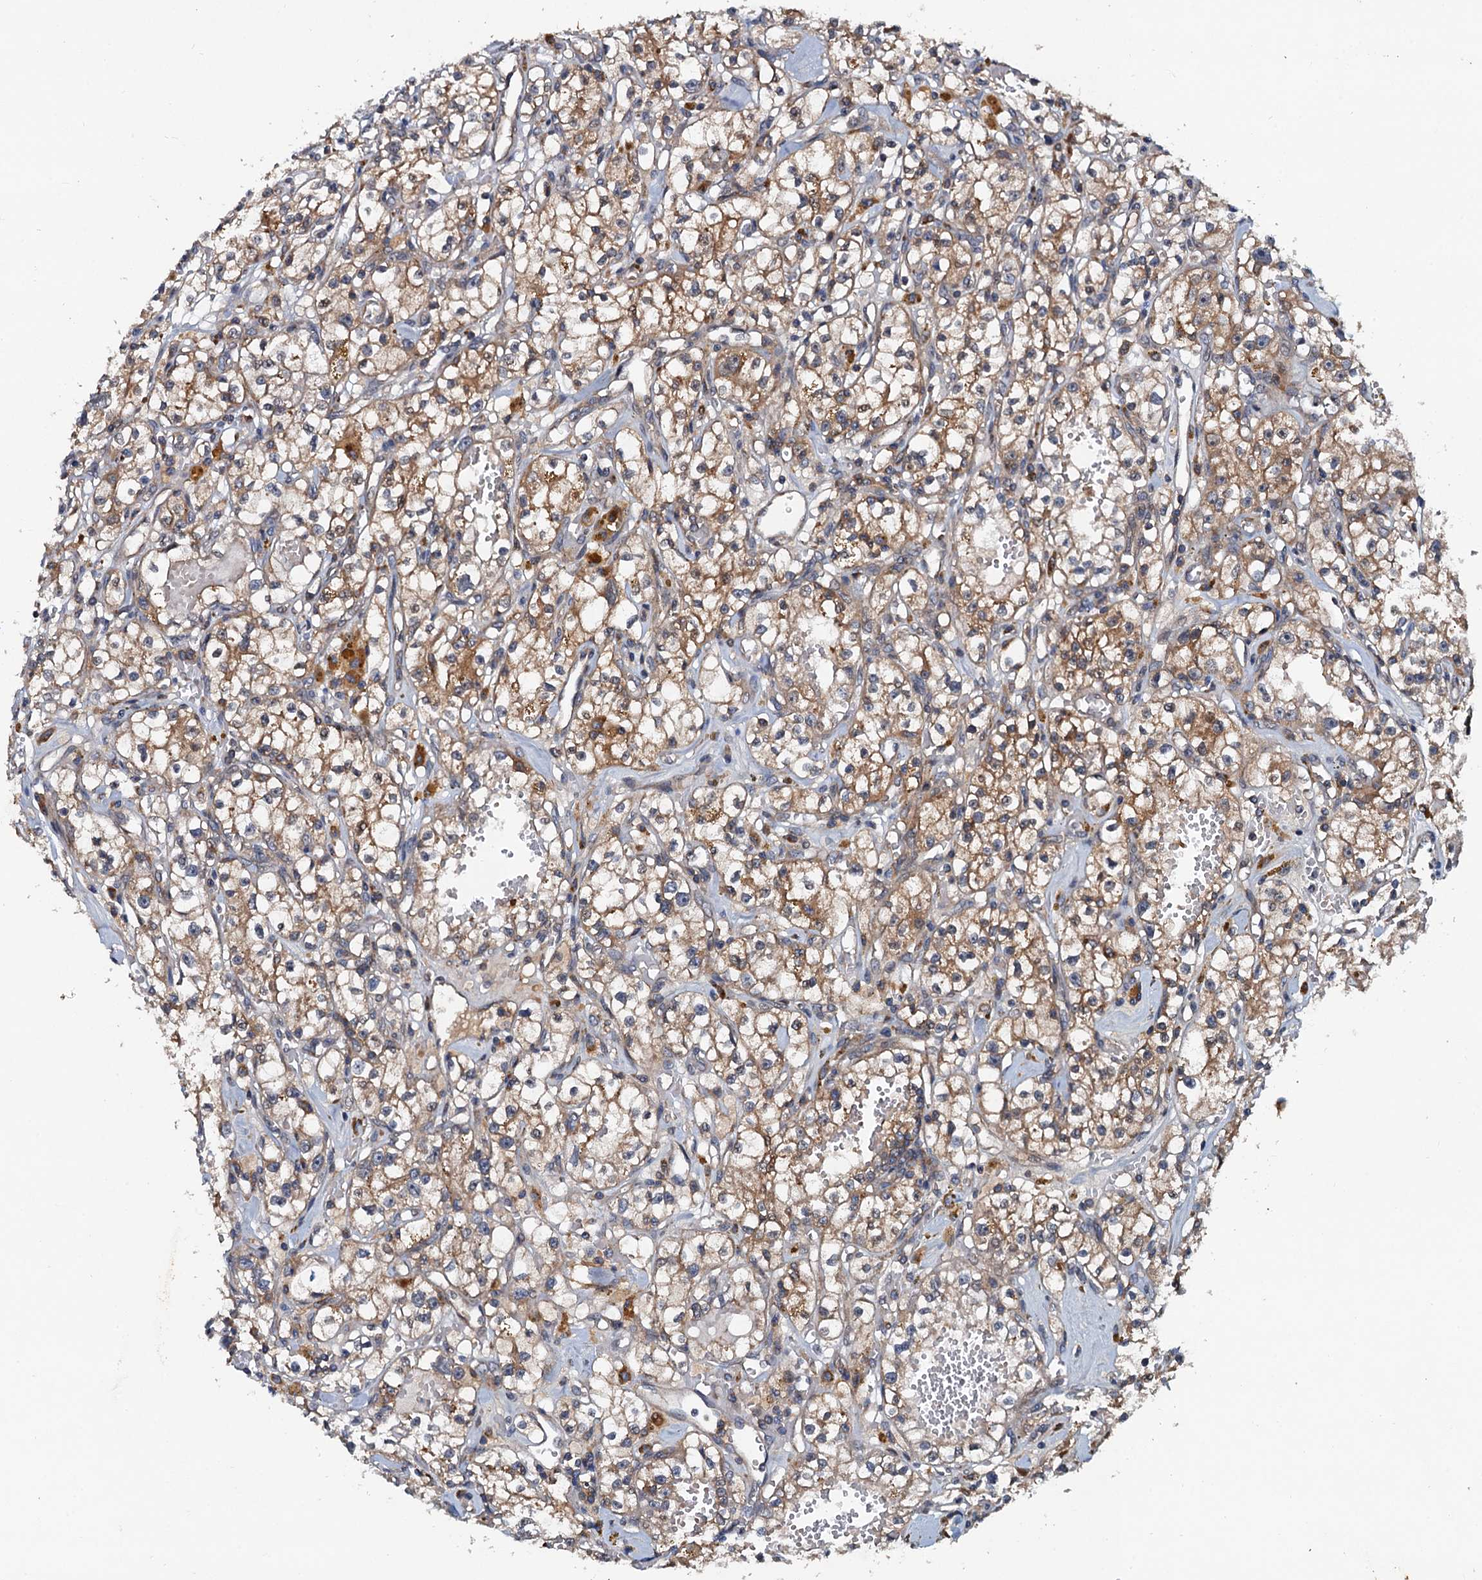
{"staining": {"intensity": "moderate", "quantity": ">75%", "location": "cytoplasmic/membranous"}, "tissue": "renal cancer", "cell_type": "Tumor cells", "image_type": "cancer", "snomed": [{"axis": "morphology", "description": "Adenocarcinoma, NOS"}, {"axis": "topography", "description": "Kidney"}], "caption": "Protein expression analysis of adenocarcinoma (renal) demonstrates moderate cytoplasmic/membranous expression in about >75% of tumor cells.", "gene": "EFL1", "patient": {"sex": "male", "age": 56}}